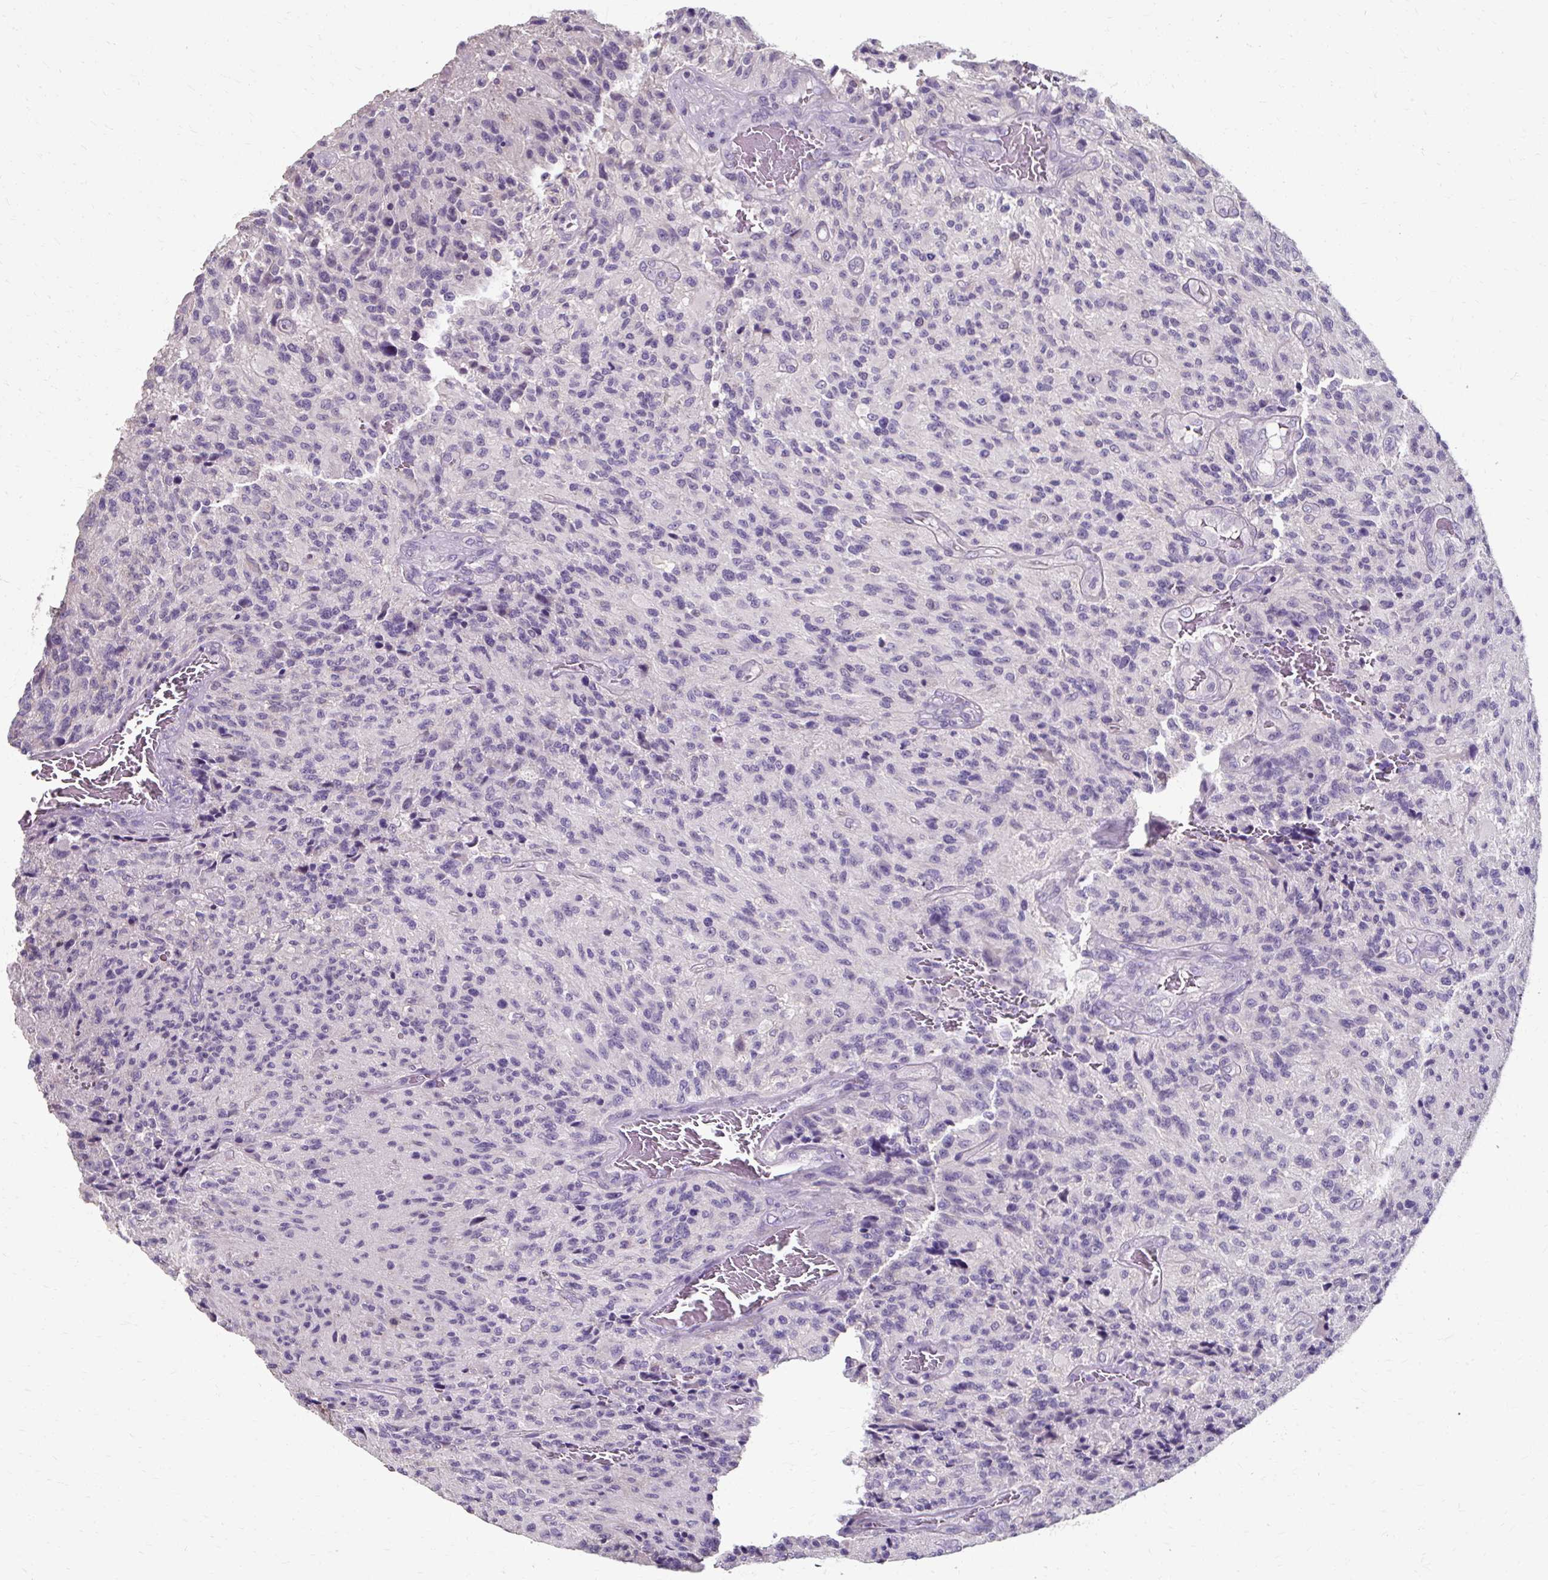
{"staining": {"intensity": "negative", "quantity": "none", "location": "none"}, "tissue": "glioma", "cell_type": "Tumor cells", "image_type": "cancer", "snomed": [{"axis": "morphology", "description": "Normal tissue, NOS"}, {"axis": "morphology", "description": "Glioma, malignant, High grade"}, {"axis": "topography", "description": "Cerebral cortex"}], "caption": "Immunohistochemistry image of neoplastic tissue: glioma stained with DAB exhibits no significant protein expression in tumor cells.", "gene": "KLHL24", "patient": {"sex": "male", "age": 56}}